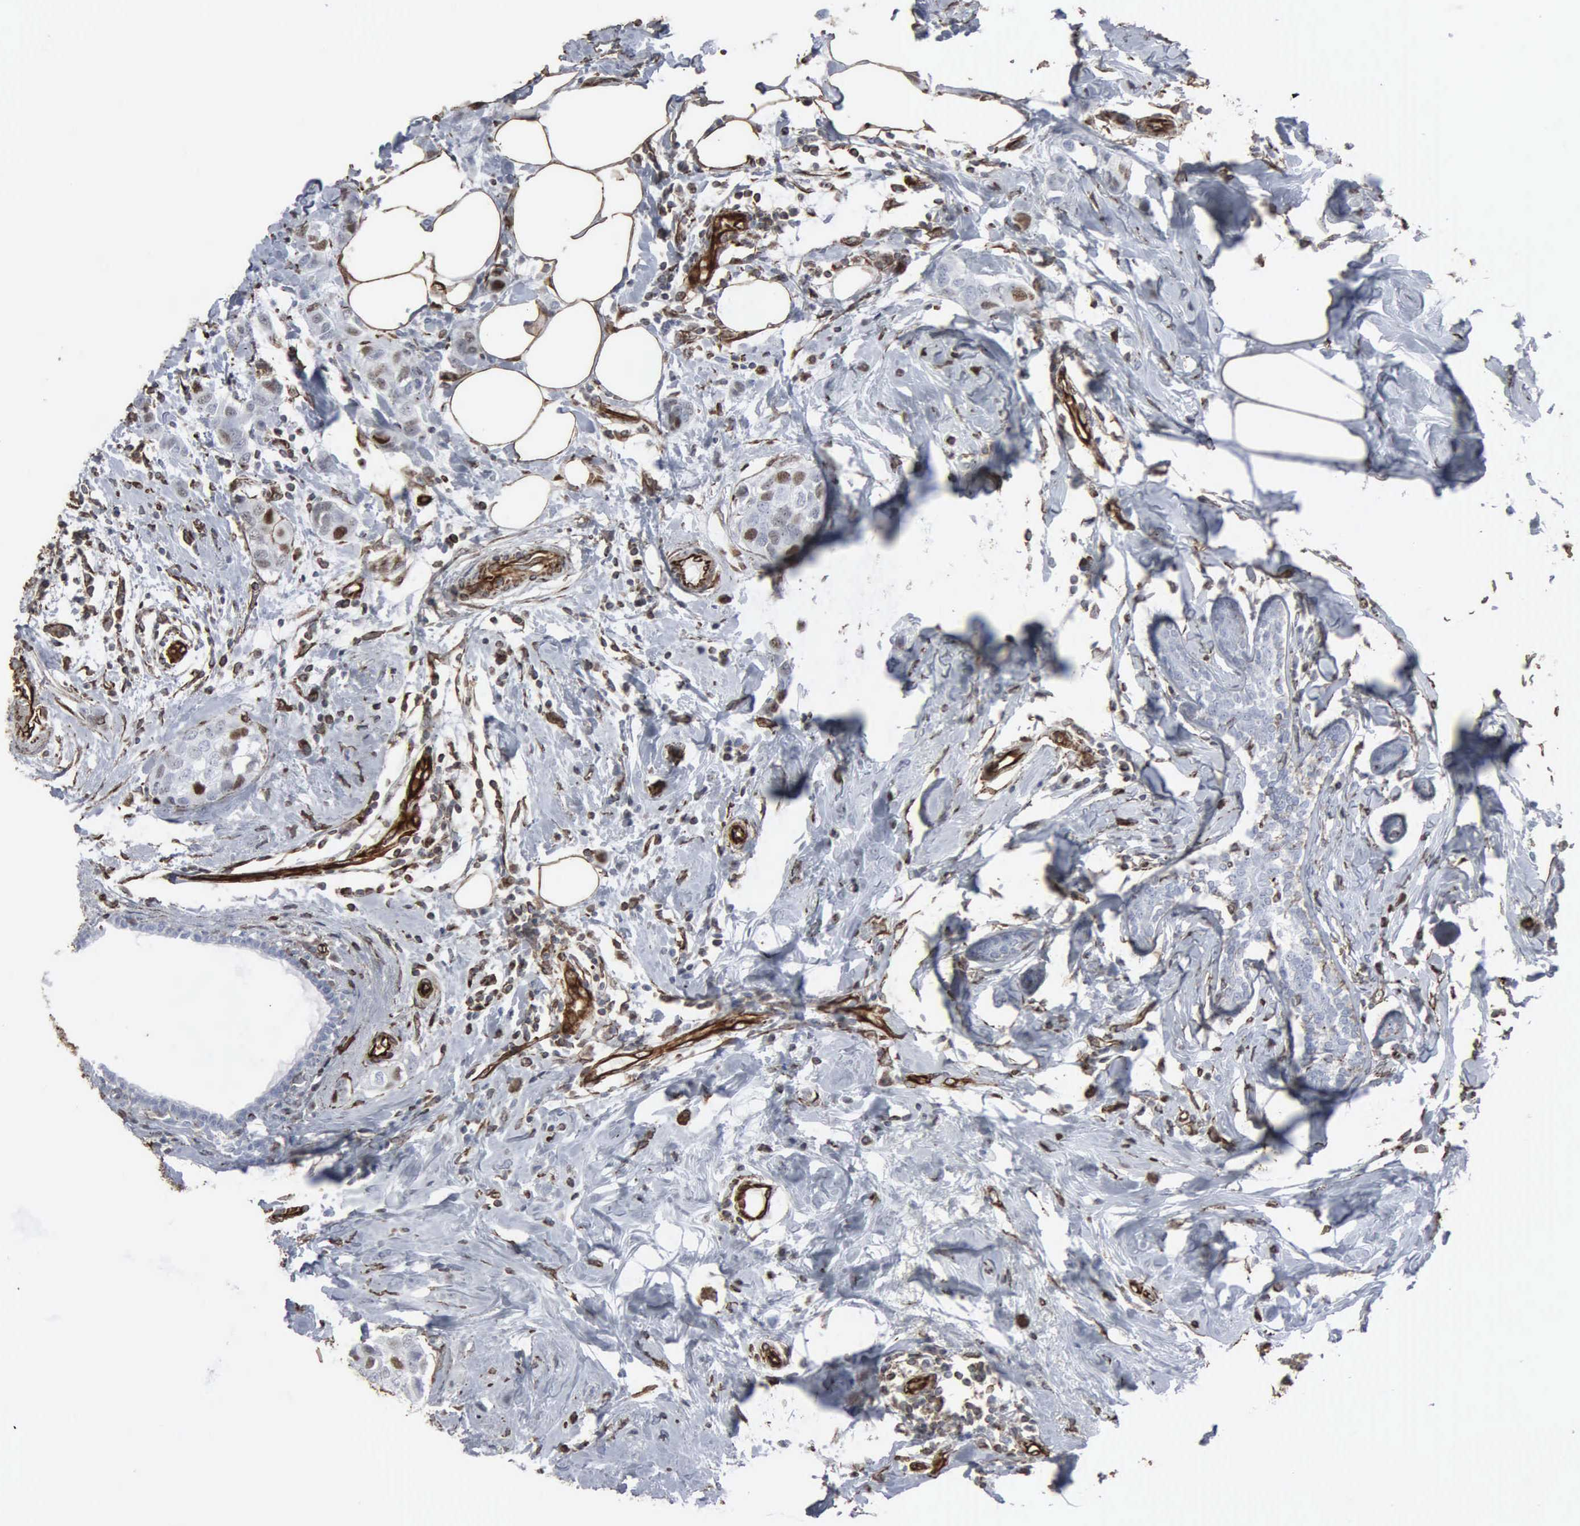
{"staining": {"intensity": "weak", "quantity": "<25%", "location": "nuclear"}, "tissue": "breast cancer", "cell_type": "Tumor cells", "image_type": "cancer", "snomed": [{"axis": "morphology", "description": "Normal tissue, NOS"}, {"axis": "morphology", "description": "Duct carcinoma"}, {"axis": "topography", "description": "Breast"}], "caption": "A high-resolution histopathology image shows immunohistochemistry staining of breast cancer, which exhibits no significant expression in tumor cells.", "gene": "CCNE1", "patient": {"sex": "female", "age": 50}}